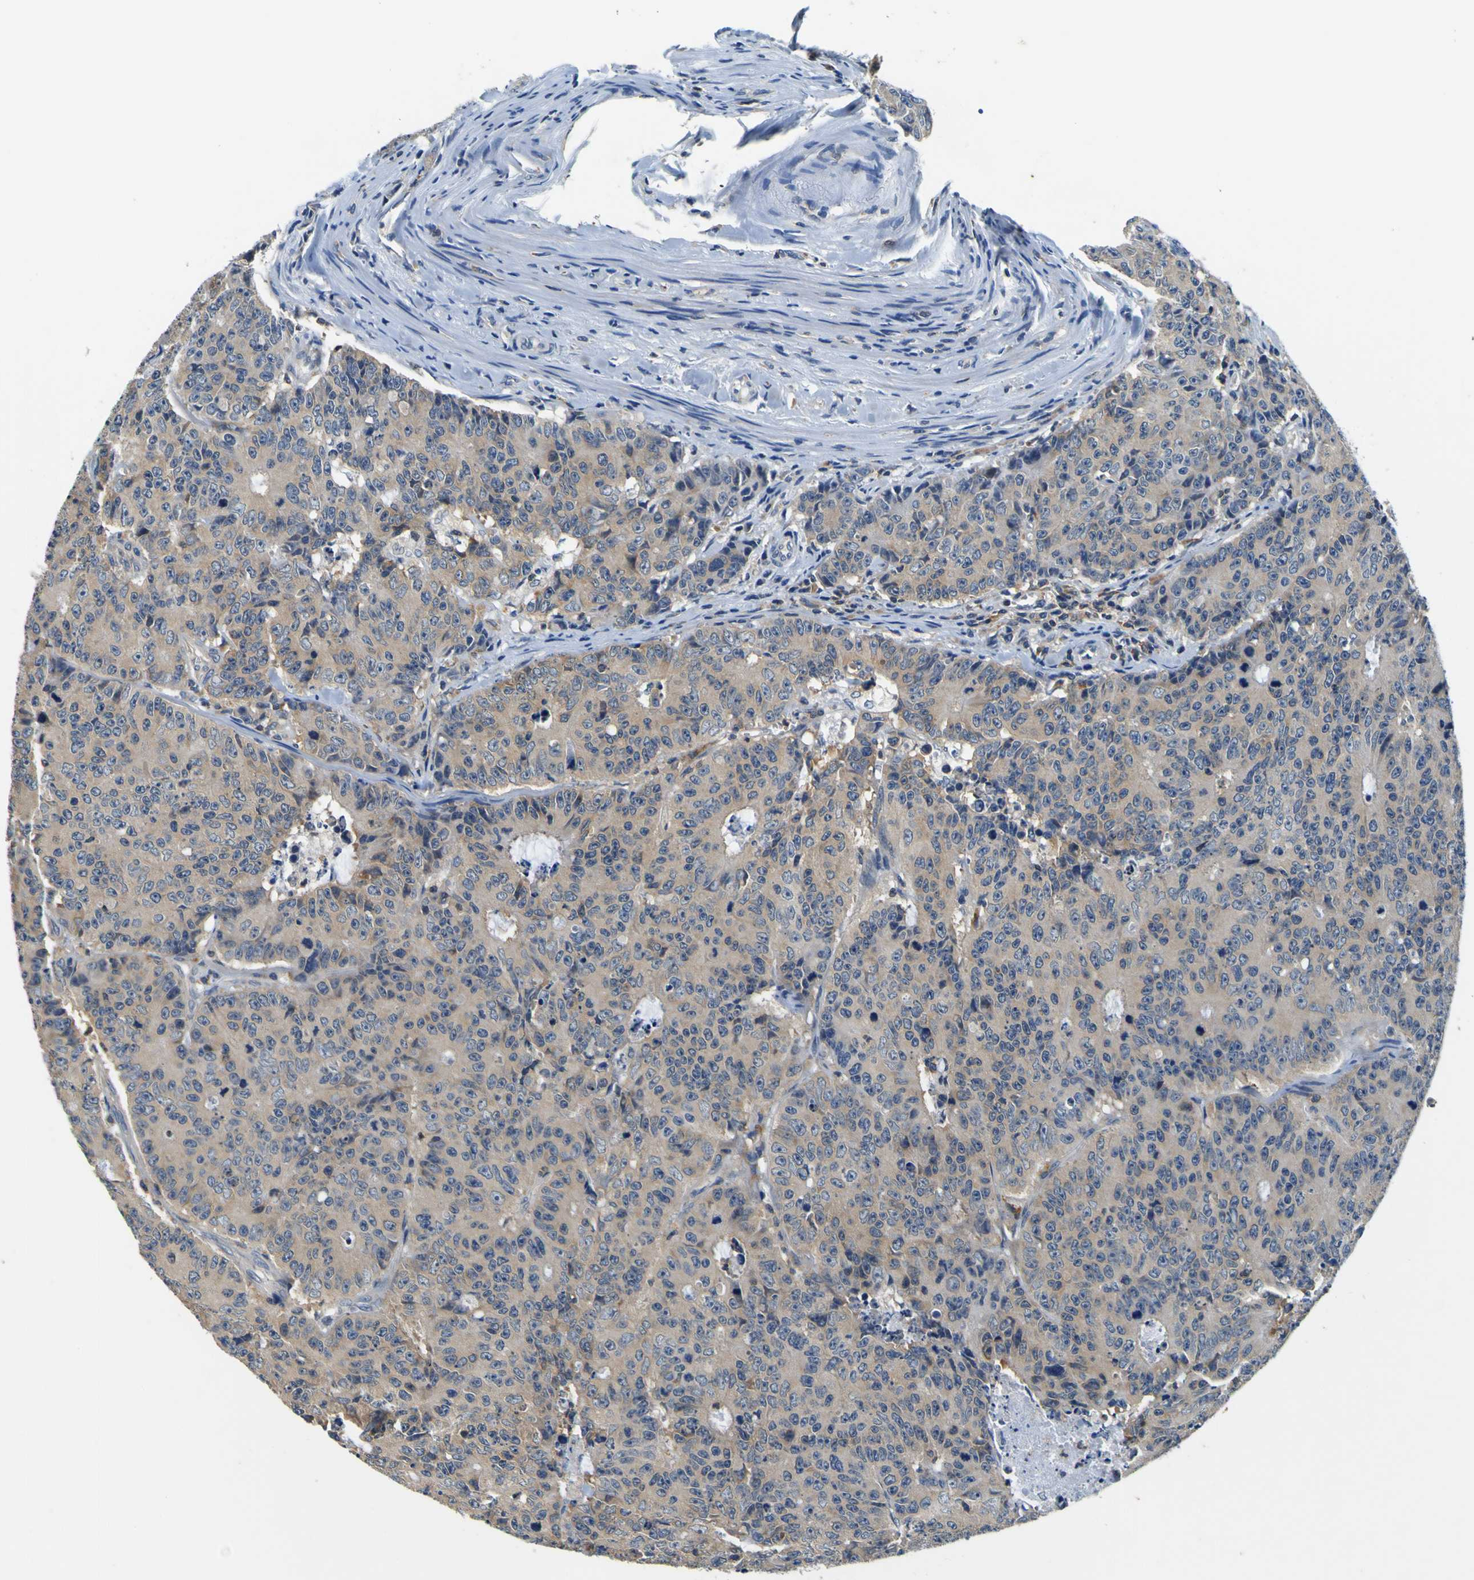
{"staining": {"intensity": "weak", "quantity": ">75%", "location": "cytoplasmic/membranous"}, "tissue": "colorectal cancer", "cell_type": "Tumor cells", "image_type": "cancer", "snomed": [{"axis": "morphology", "description": "Adenocarcinoma, NOS"}, {"axis": "topography", "description": "Colon"}], "caption": "Colorectal adenocarcinoma tissue displays weak cytoplasmic/membranous staining in approximately >75% of tumor cells, visualized by immunohistochemistry.", "gene": "TNIK", "patient": {"sex": "female", "age": 86}}